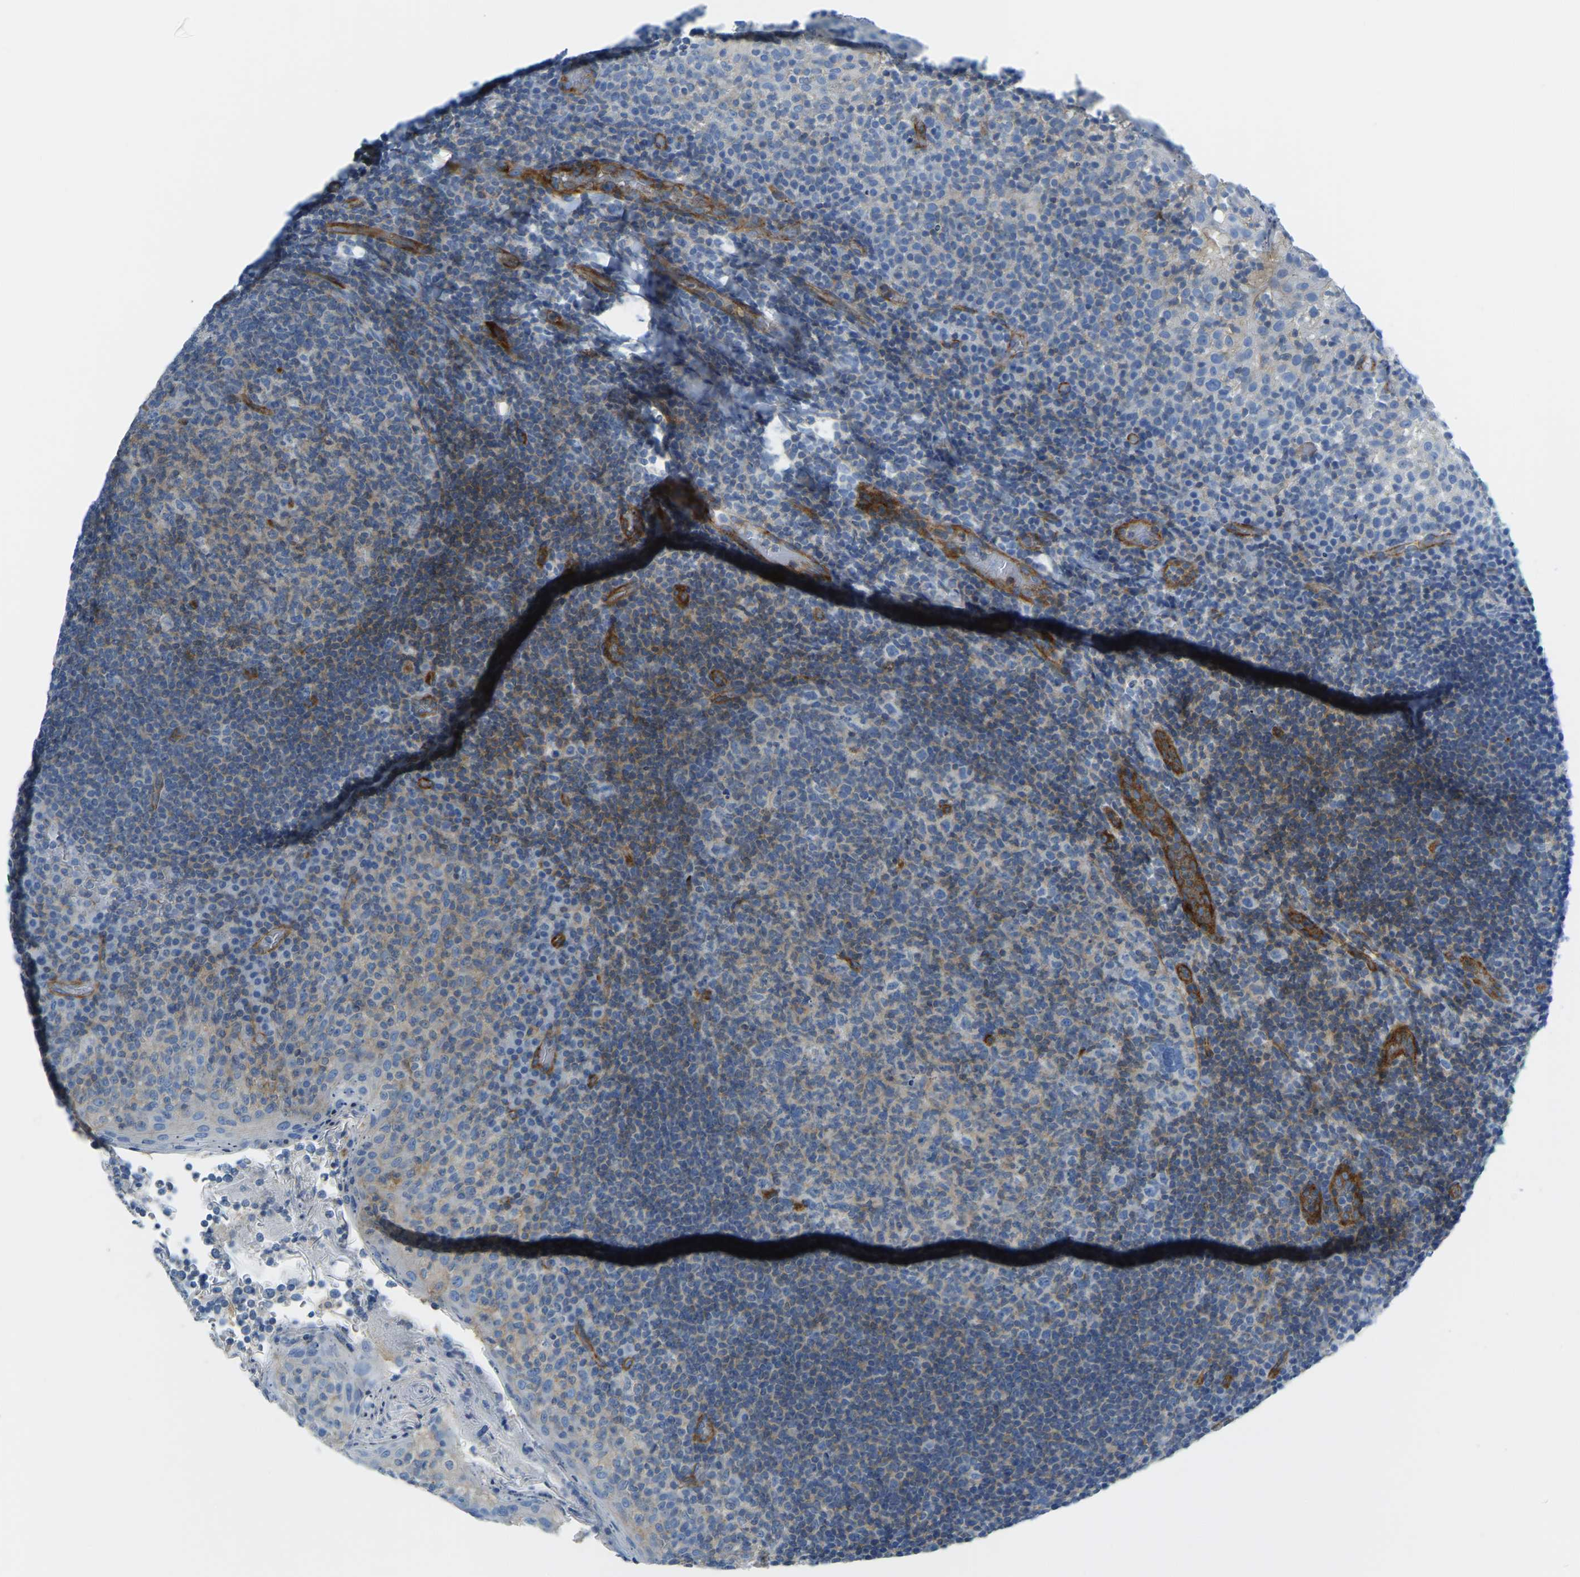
{"staining": {"intensity": "moderate", "quantity": "<25%", "location": "cytoplasmic/membranous"}, "tissue": "tonsil", "cell_type": "Germinal center cells", "image_type": "normal", "snomed": [{"axis": "morphology", "description": "Normal tissue, NOS"}, {"axis": "topography", "description": "Tonsil"}], "caption": "Moderate cytoplasmic/membranous protein staining is present in approximately <25% of germinal center cells in tonsil. Using DAB (3,3'-diaminobenzidine) (brown) and hematoxylin (blue) stains, captured at high magnification using brightfield microscopy.", "gene": "MYL3", "patient": {"sex": "female", "age": 19}}